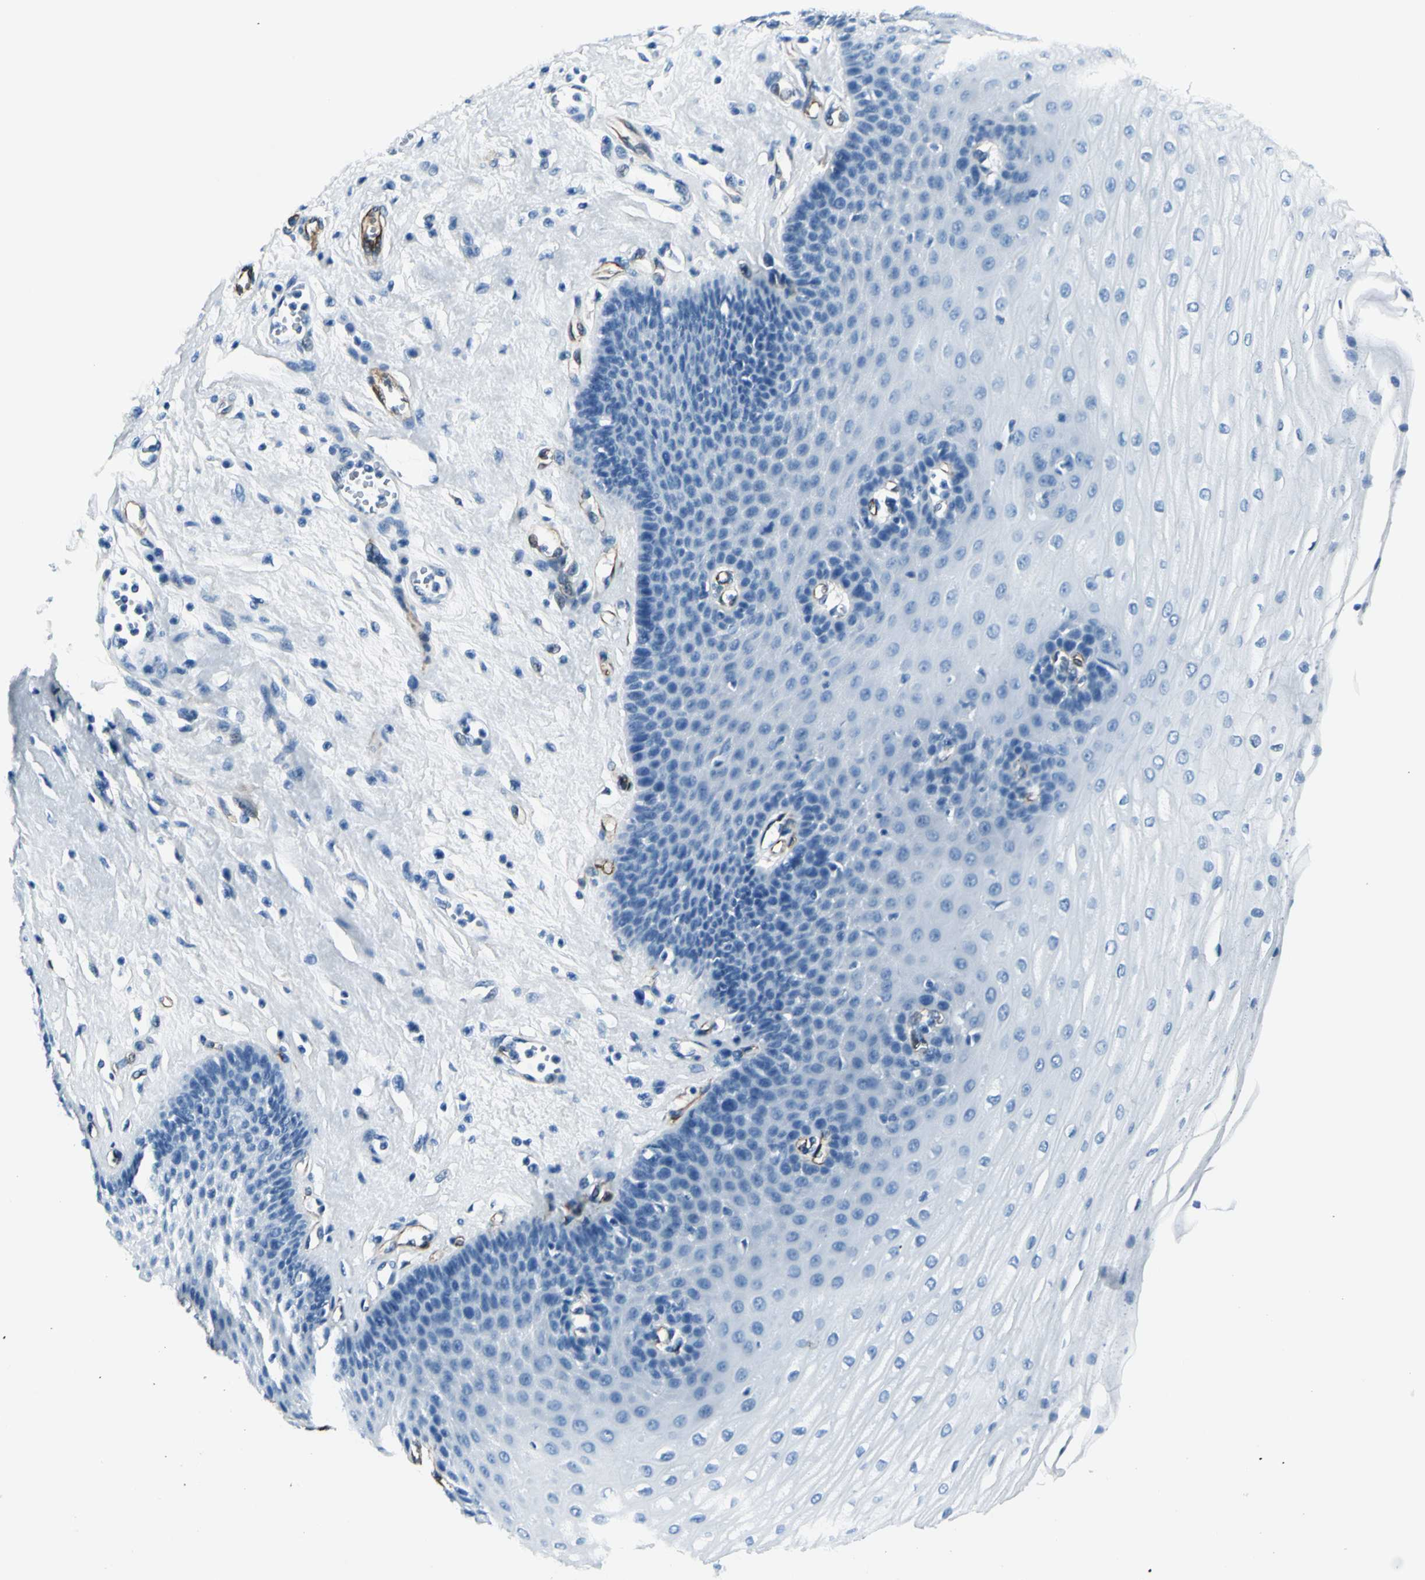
{"staining": {"intensity": "negative", "quantity": "none", "location": "none"}, "tissue": "esophagus", "cell_type": "Squamous epithelial cells", "image_type": "normal", "snomed": [{"axis": "morphology", "description": "Normal tissue, NOS"}, {"axis": "morphology", "description": "Squamous cell carcinoma, NOS"}, {"axis": "topography", "description": "Esophagus"}], "caption": "Squamous epithelial cells show no significant protein staining in unremarkable esophagus. (Stains: DAB immunohistochemistry (IHC) with hematoxylin counter stain, Microscopy: brightfield microscopy at high magnification).", "gene": "PTH2R", "patient": {"sex": "male", "age": 65}}